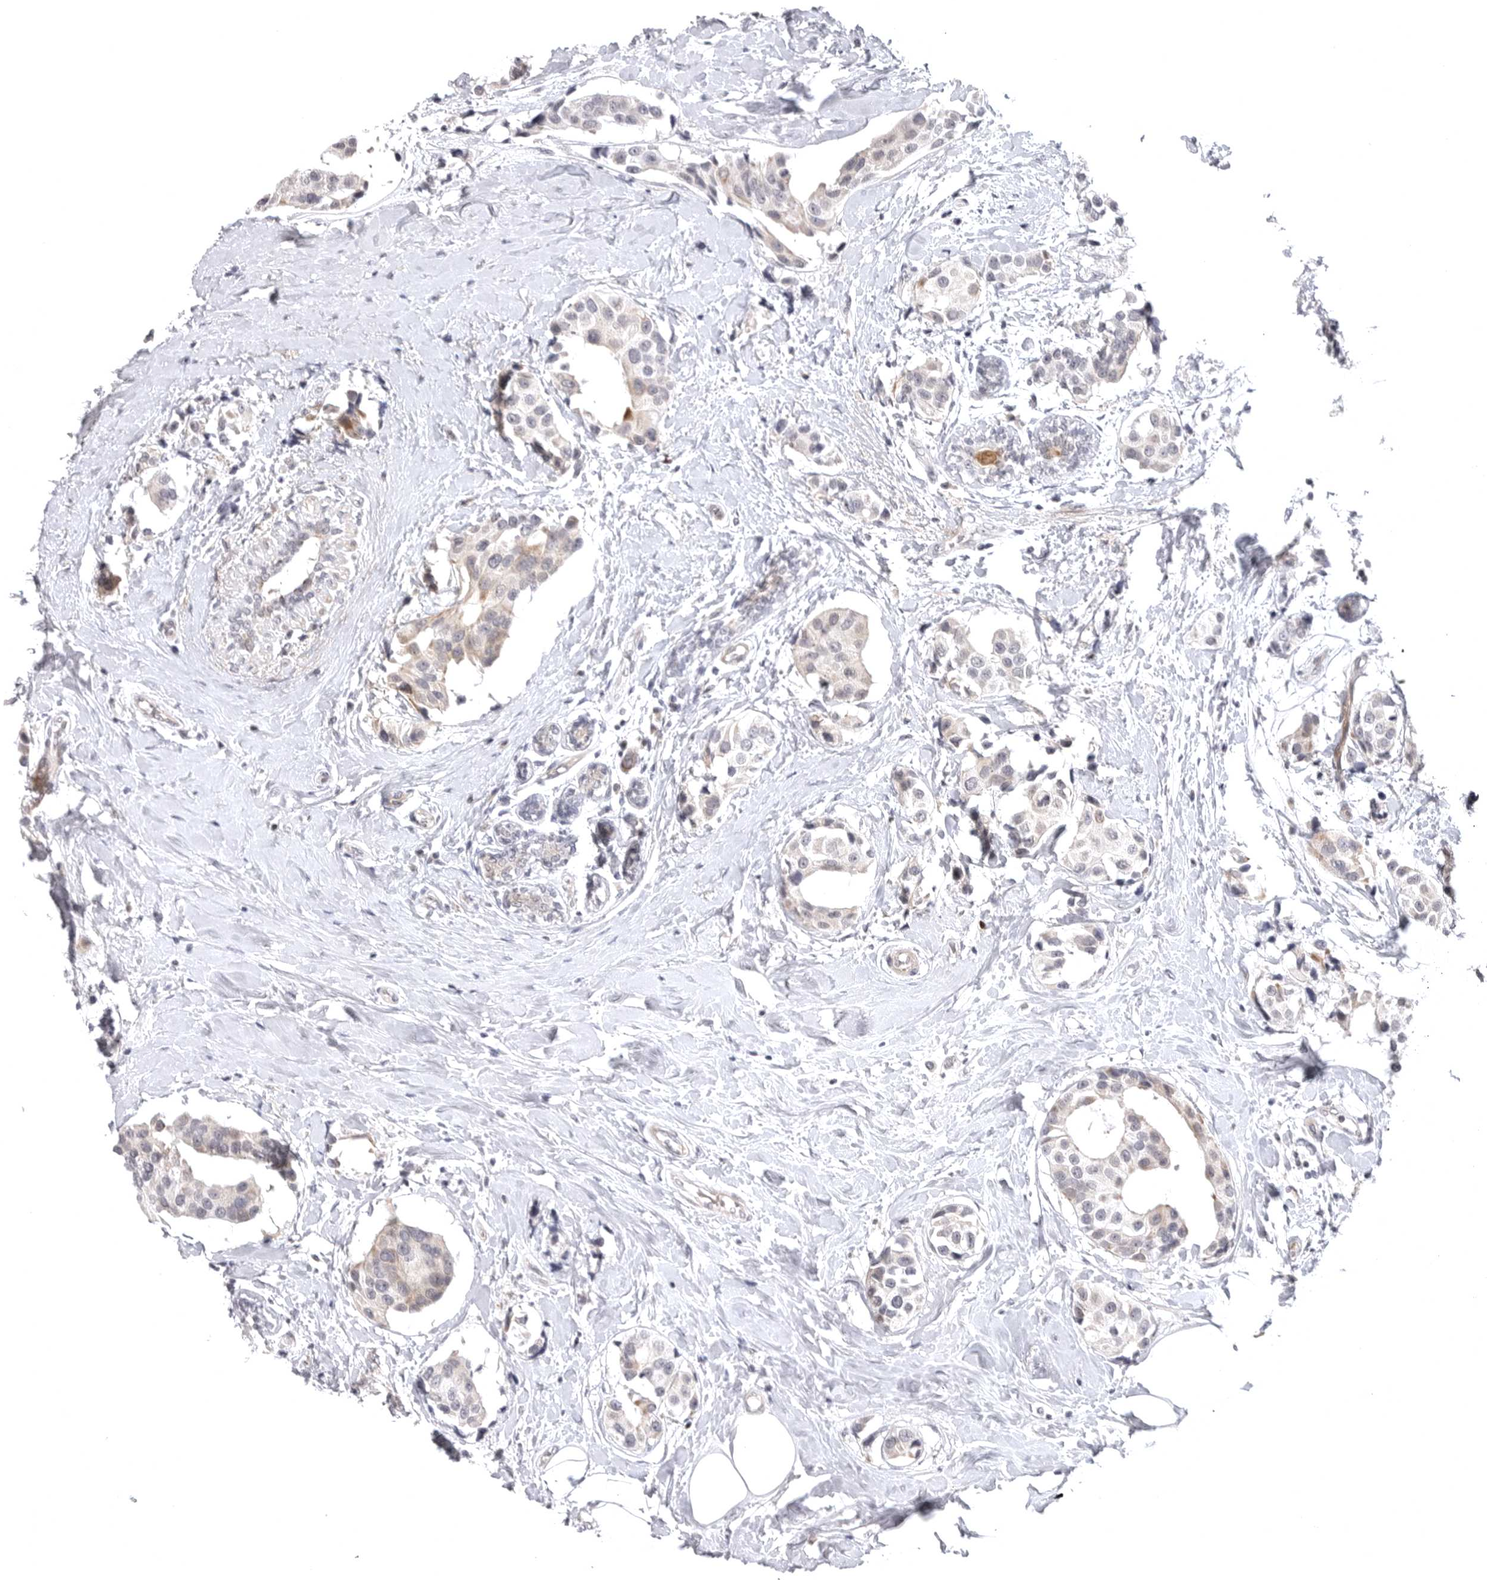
{"staining": {"intensity": "negative", "quantity": "none", "location": "none"}, "tissue": "breast cancer", "cell_type": "Tumor cells", "image_type": "cancer", "snomed": [{"axis": "morphology", "description": "Normal tissue, NOS"}, {"axis": "morphology", "description": "Duct carcinoma"}, {"axis": "topography", "description": "Breast"}], "caption": "This micrograph is of breast invasive ductal carcinoma stained with immunohistochemistry (IHC) to label a protein in brown with the nuclei are counter-stained blue. There is no expression in tumor cells.", "gene": "CD300LD", "patient": {"sex": "female", "age": 39}}